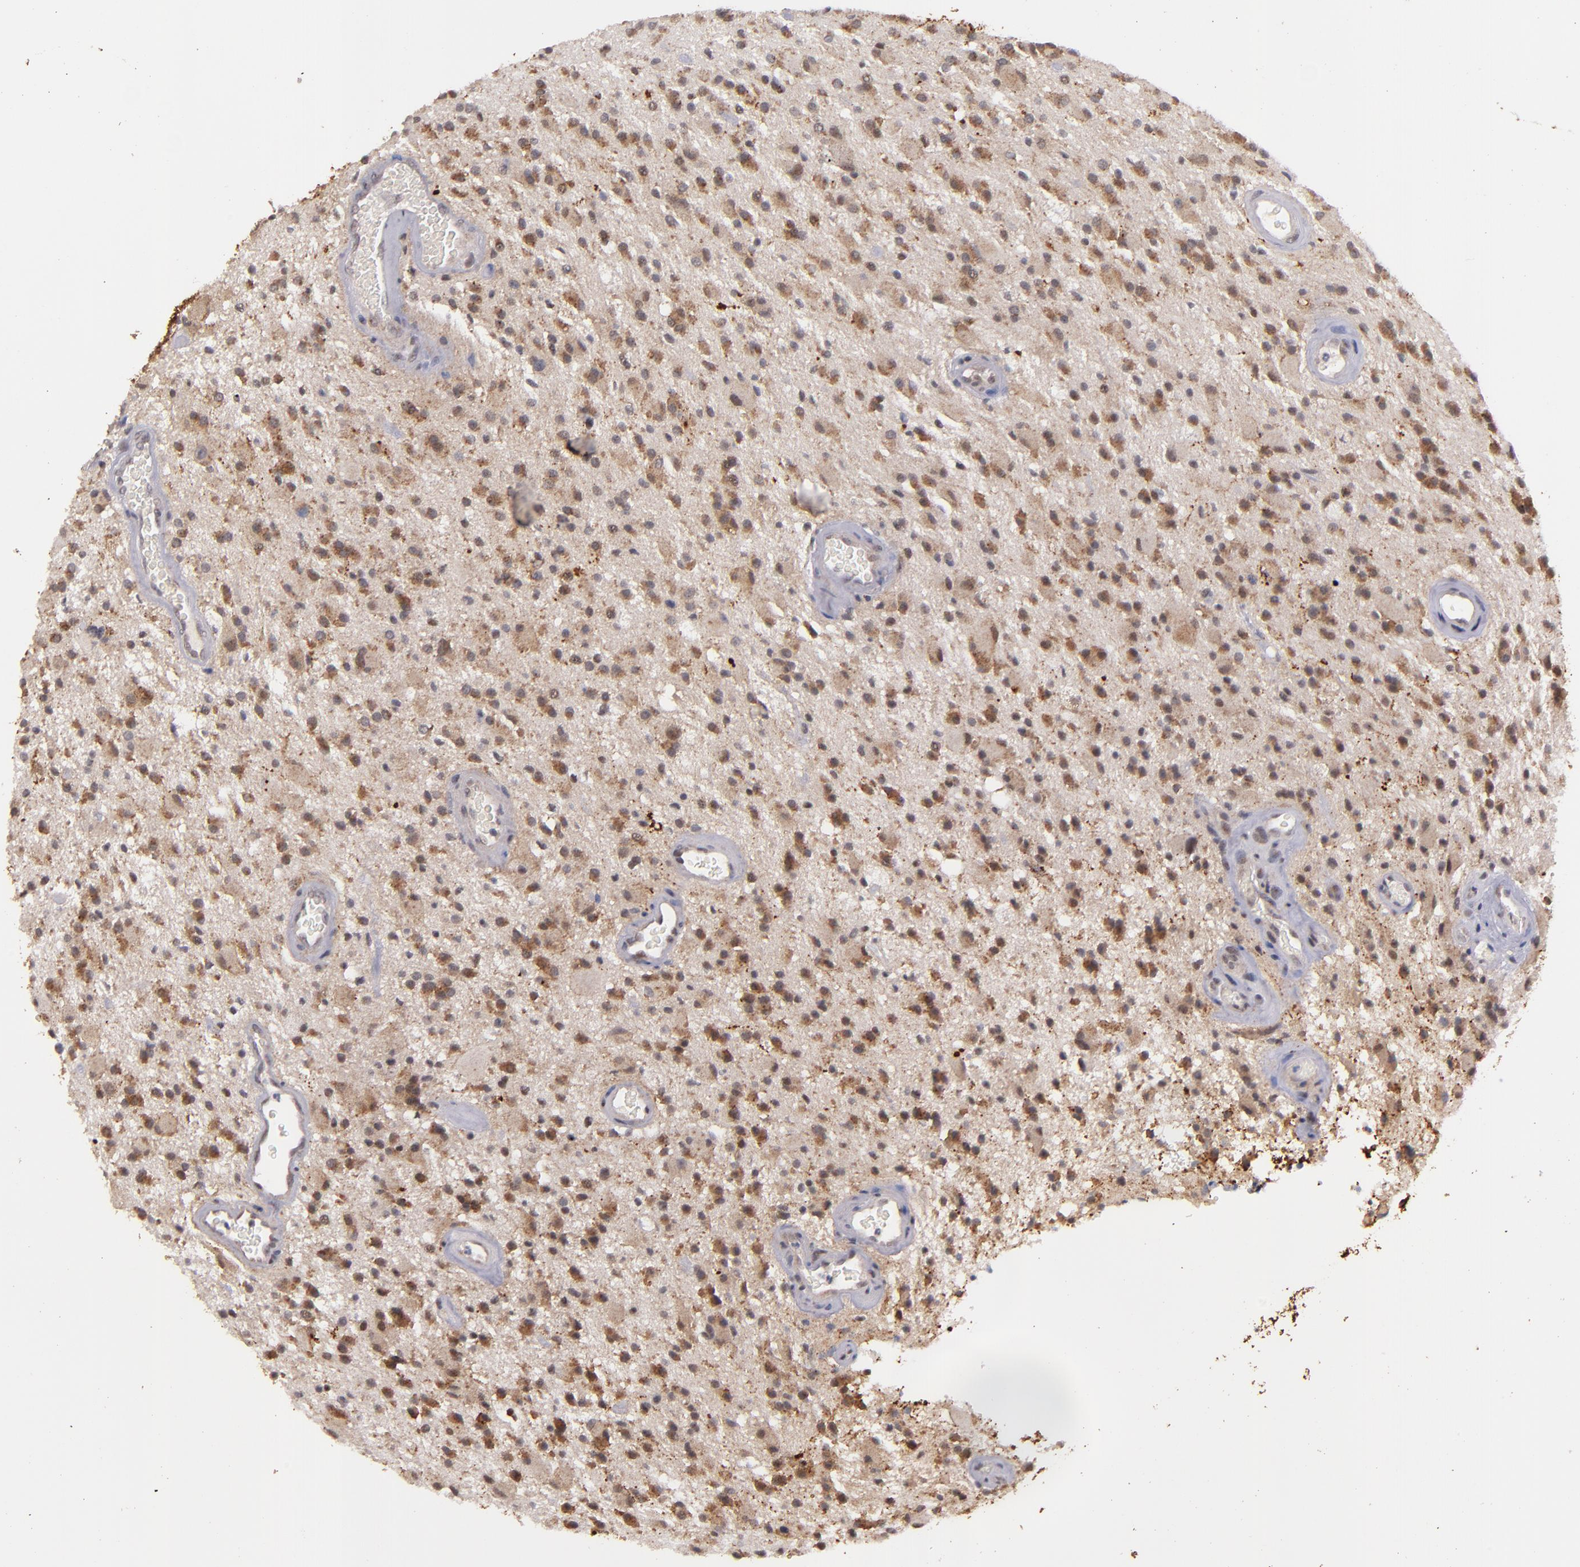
{"staining": {"intensity": "moderate", "quantity": ">75%", "location": "cytoplasmic/membranous"}, "tissue": "glioma", "cell_type": "Tumor cells", "image_type": "cancer", "snomed": [{"axis": "morphology", "description": "Glioma, malignant, Low grade"}, {"axis": "topography", "description": "Brain"}], "caption": "Glioma stained for a protein demonstrates moderate cytoplasmic/membranous positivity in tumor cells.", "gene": "SYP", "patient": {"sex": "male", "age": 58}}